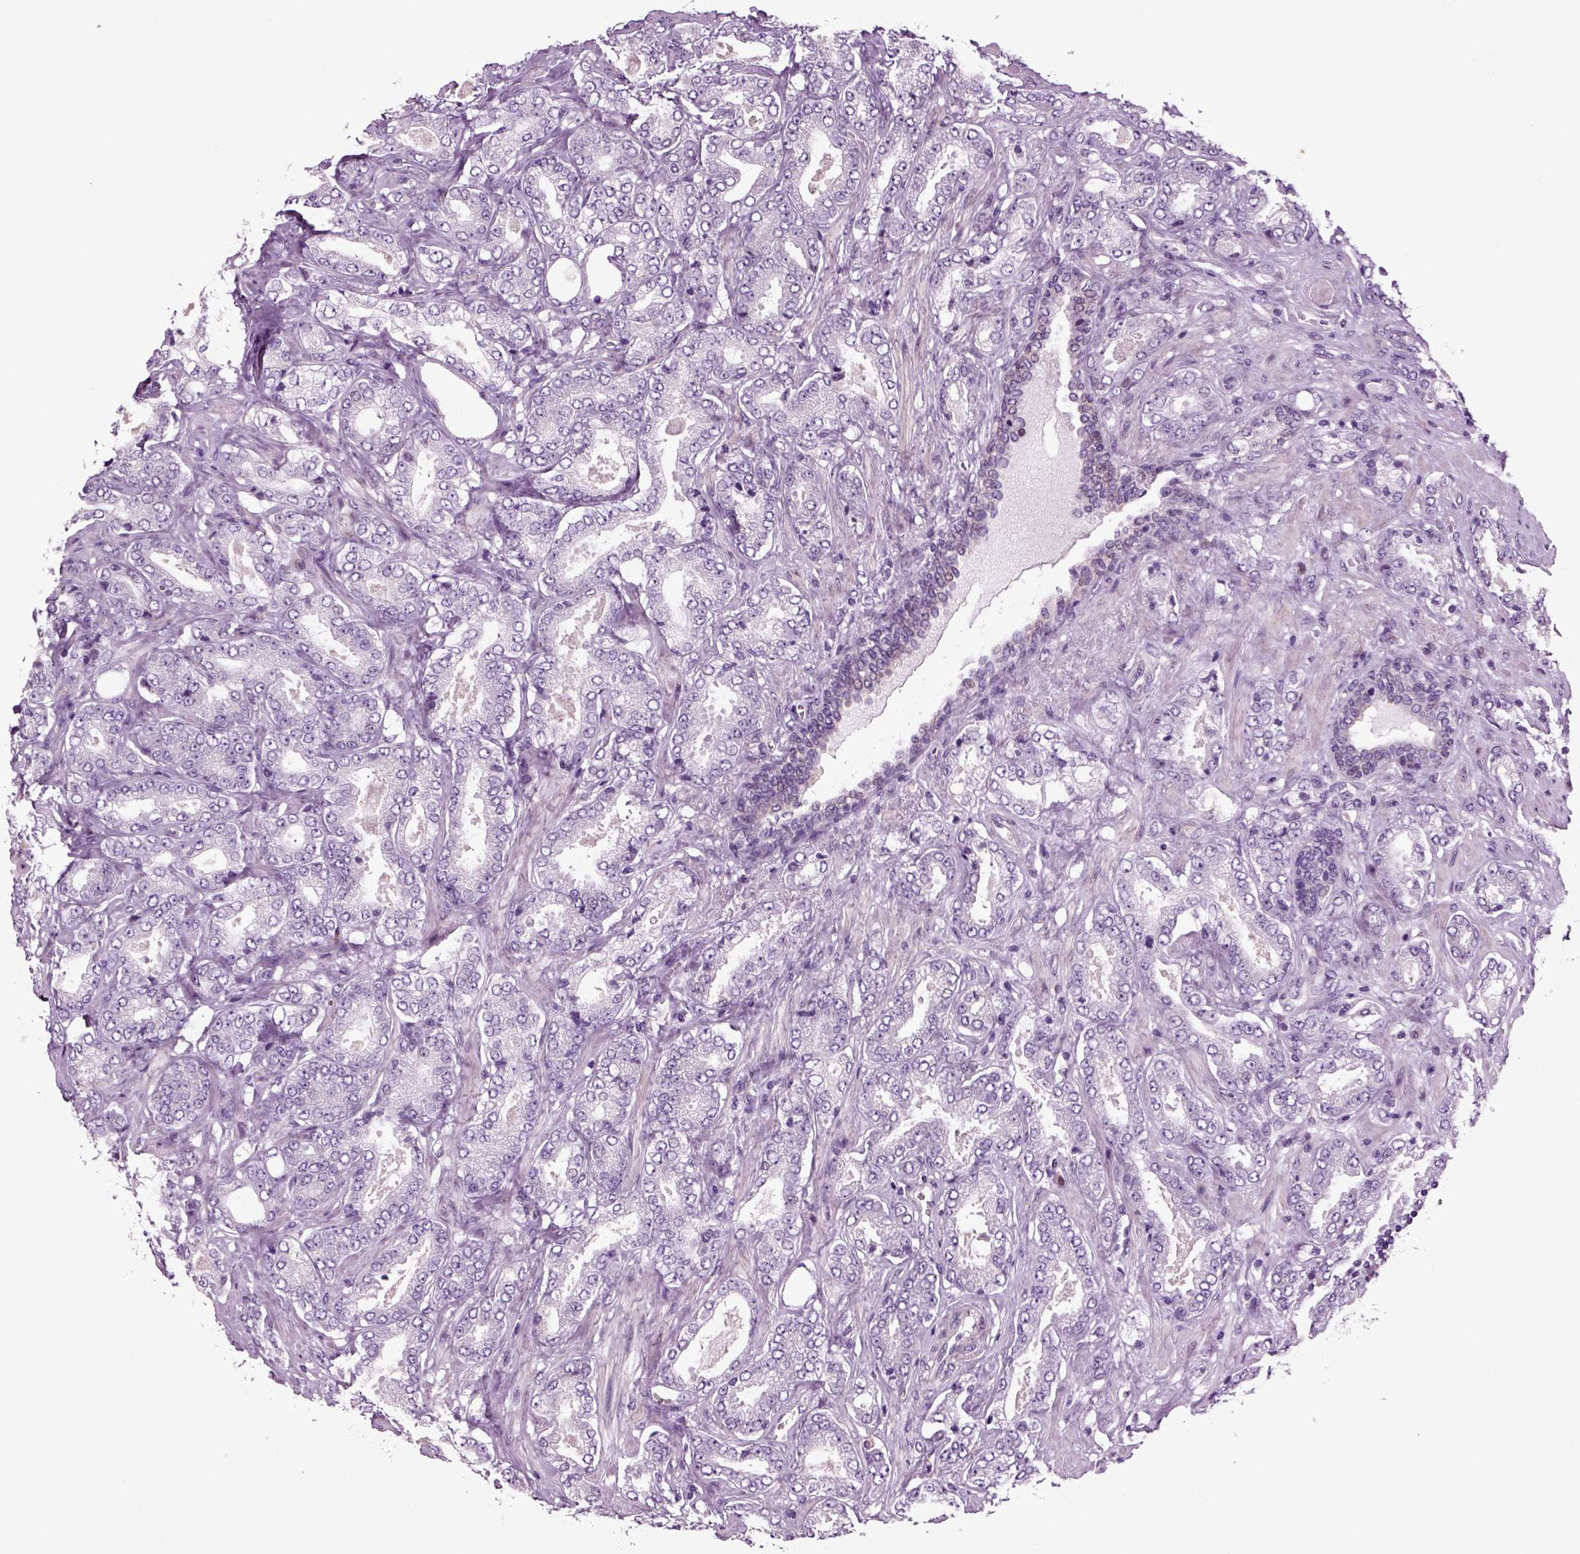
{"staining": {"intensity": "negative", "quantity": "none", "location": "none"}, "tissue": "prostate cancer", "cell_type": "Tumor cells", "image_type": "cancer", "snomed": [{"axis": "morphology", "description": "Adenocarcinoma, NOS"}, {"axis": "topography", "description": "Prostate"}], "caption": "The micrograph shows no significant positivity in tumor cells of adenocarcinoma (prostate). (DAB immunohistochemistry (IHC), high magnification).", "gene": "ARID3A", "patient": {"sex": "male", "age": 64}}